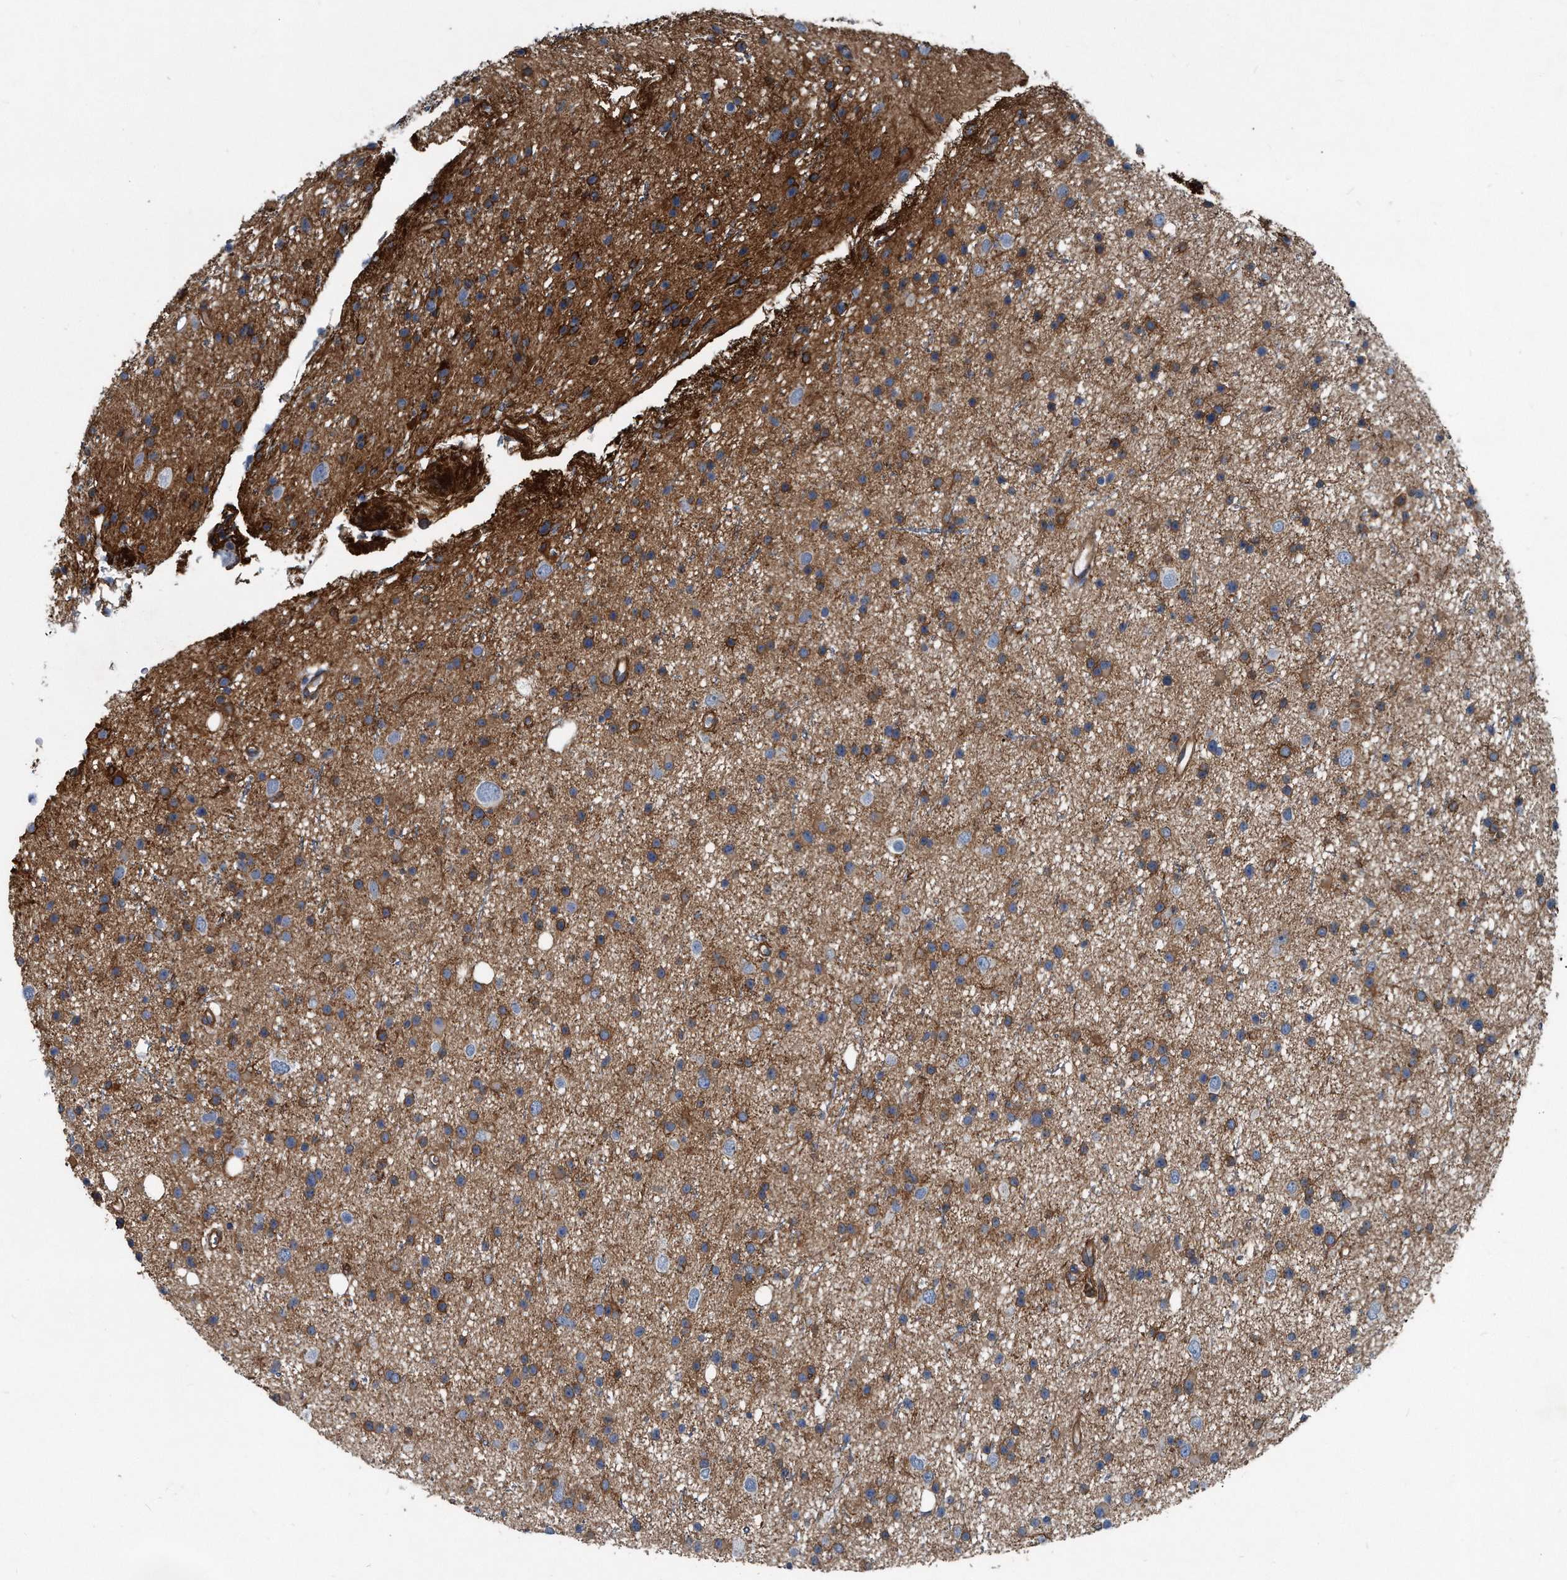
{"staining": {"intensity": "weak", "quantity": "<25%", "location": "cytoplasmic/membranous"}, "tissue": "glioma", "cell_type": "Tumor cells", "image_type": "cancer", "snomed": [{"axis": "morphology", "description": "Glioma, malignant, Low grade"}, {"axis": "topography", "description": "Cerebral cortex"}], "caption": "Immunohistochemistry histopathology image of malignant low-grade glioma stained for a protein (brown), which reveals no expression in tumor cells.", "gene": "PLEC", "patient": {"sex": "female", "age": 39}}